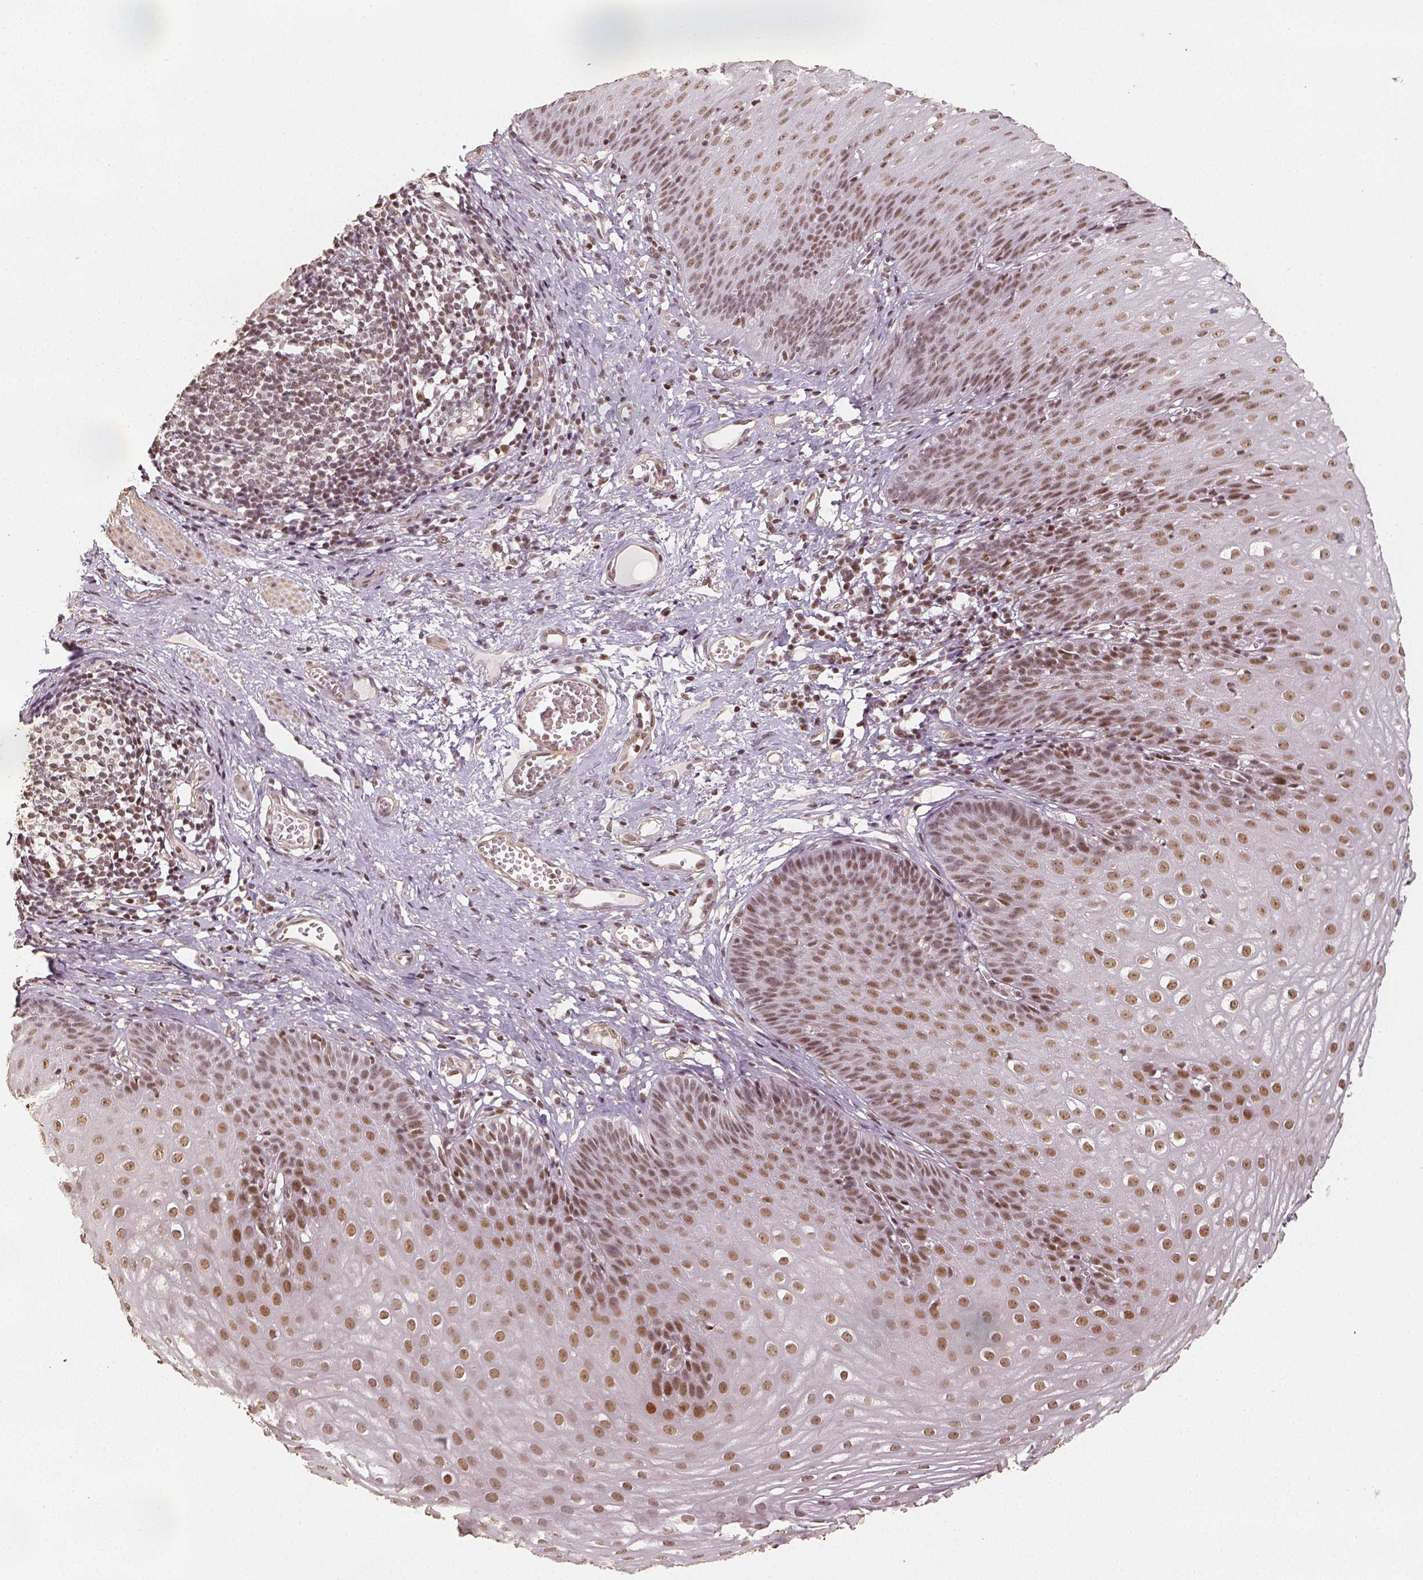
{"staining": {"intensity": "moderate", "quantity": ">75%", "location": "nuclear"}, "tissue": "esophagus", "cell_type": "Squamous epithelial cells", "image_type": "normal", "snomed": [{"axis": "morphology", "description": "Normal tissue, NOS"}, {"axis": "topography", "description": "Esophagus"}], "caption": "Esophagus stained with DAB immunohistochemistry (IHC) exhibits medium levels of moderate nuclear expression in approximately >75% of squamous epithelial cells. Immunohistochemistry (ihc) stains the protein in brown and the nuclei are stained blue.", "gene": "HDAC1", "patient": {"sex": "male", "age": 72}}